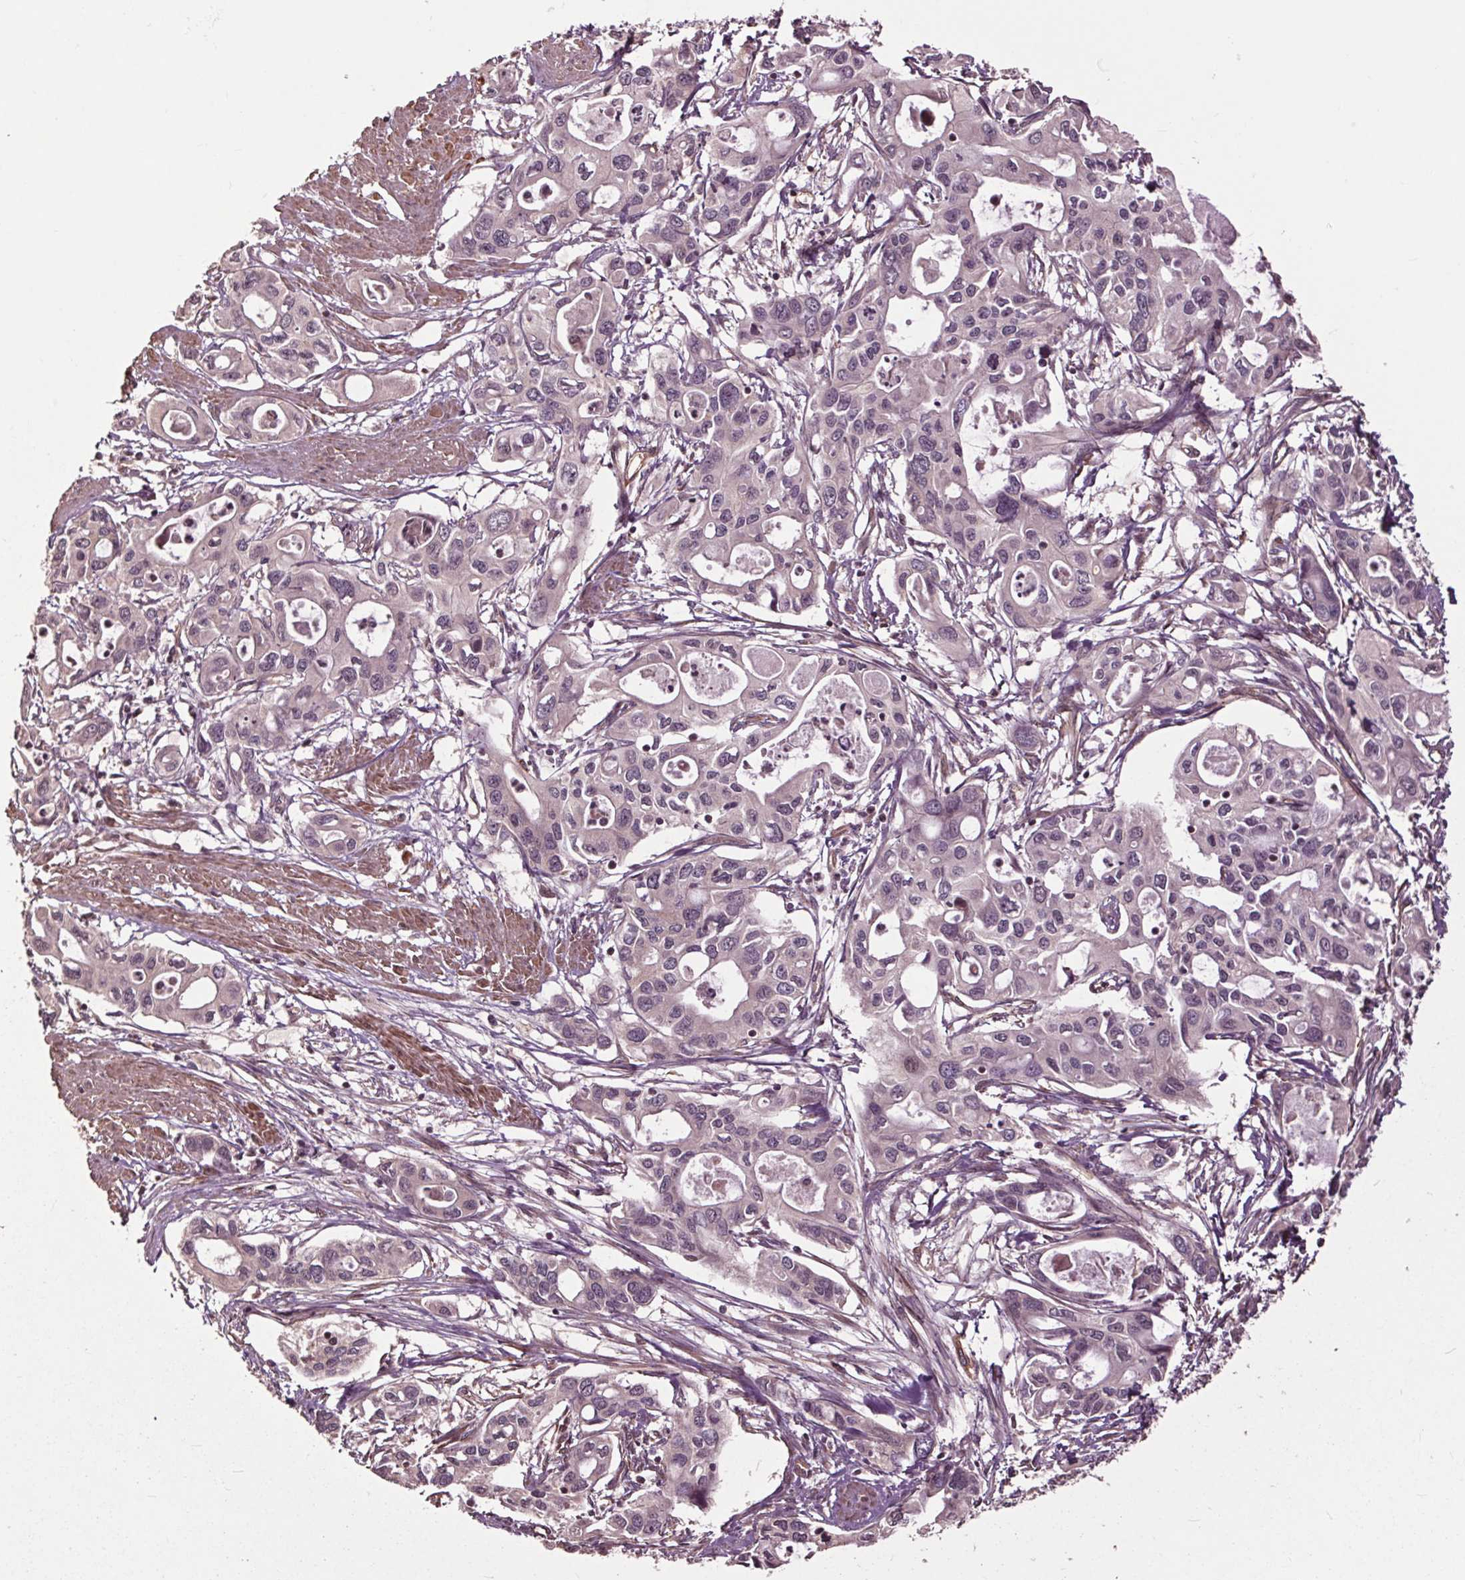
{"staining": {"intensity": "negative", "quantity": "none", "location": "none"}, "tissue": "pancreatic cancer", "cell_type": "Tumor cells", "image_type": "cancer", "snomed": [{"axis": "morphology", "description": "Adenocarcinoma, NOS"}, {"axis": "topography", "description": "Pancreas"}], "caption": "Tumor cells are negative for protein expression in human pancreatic cancer. (Stains: DAB (3,3'-diaminobenzidine) immunohistochemistry (IHC) with hematoxylin counter stain, Microscopy: brightfield microscopy at high magnification).", "gene": "CEP95", "patient": {"sex": "male", "age": 60}}